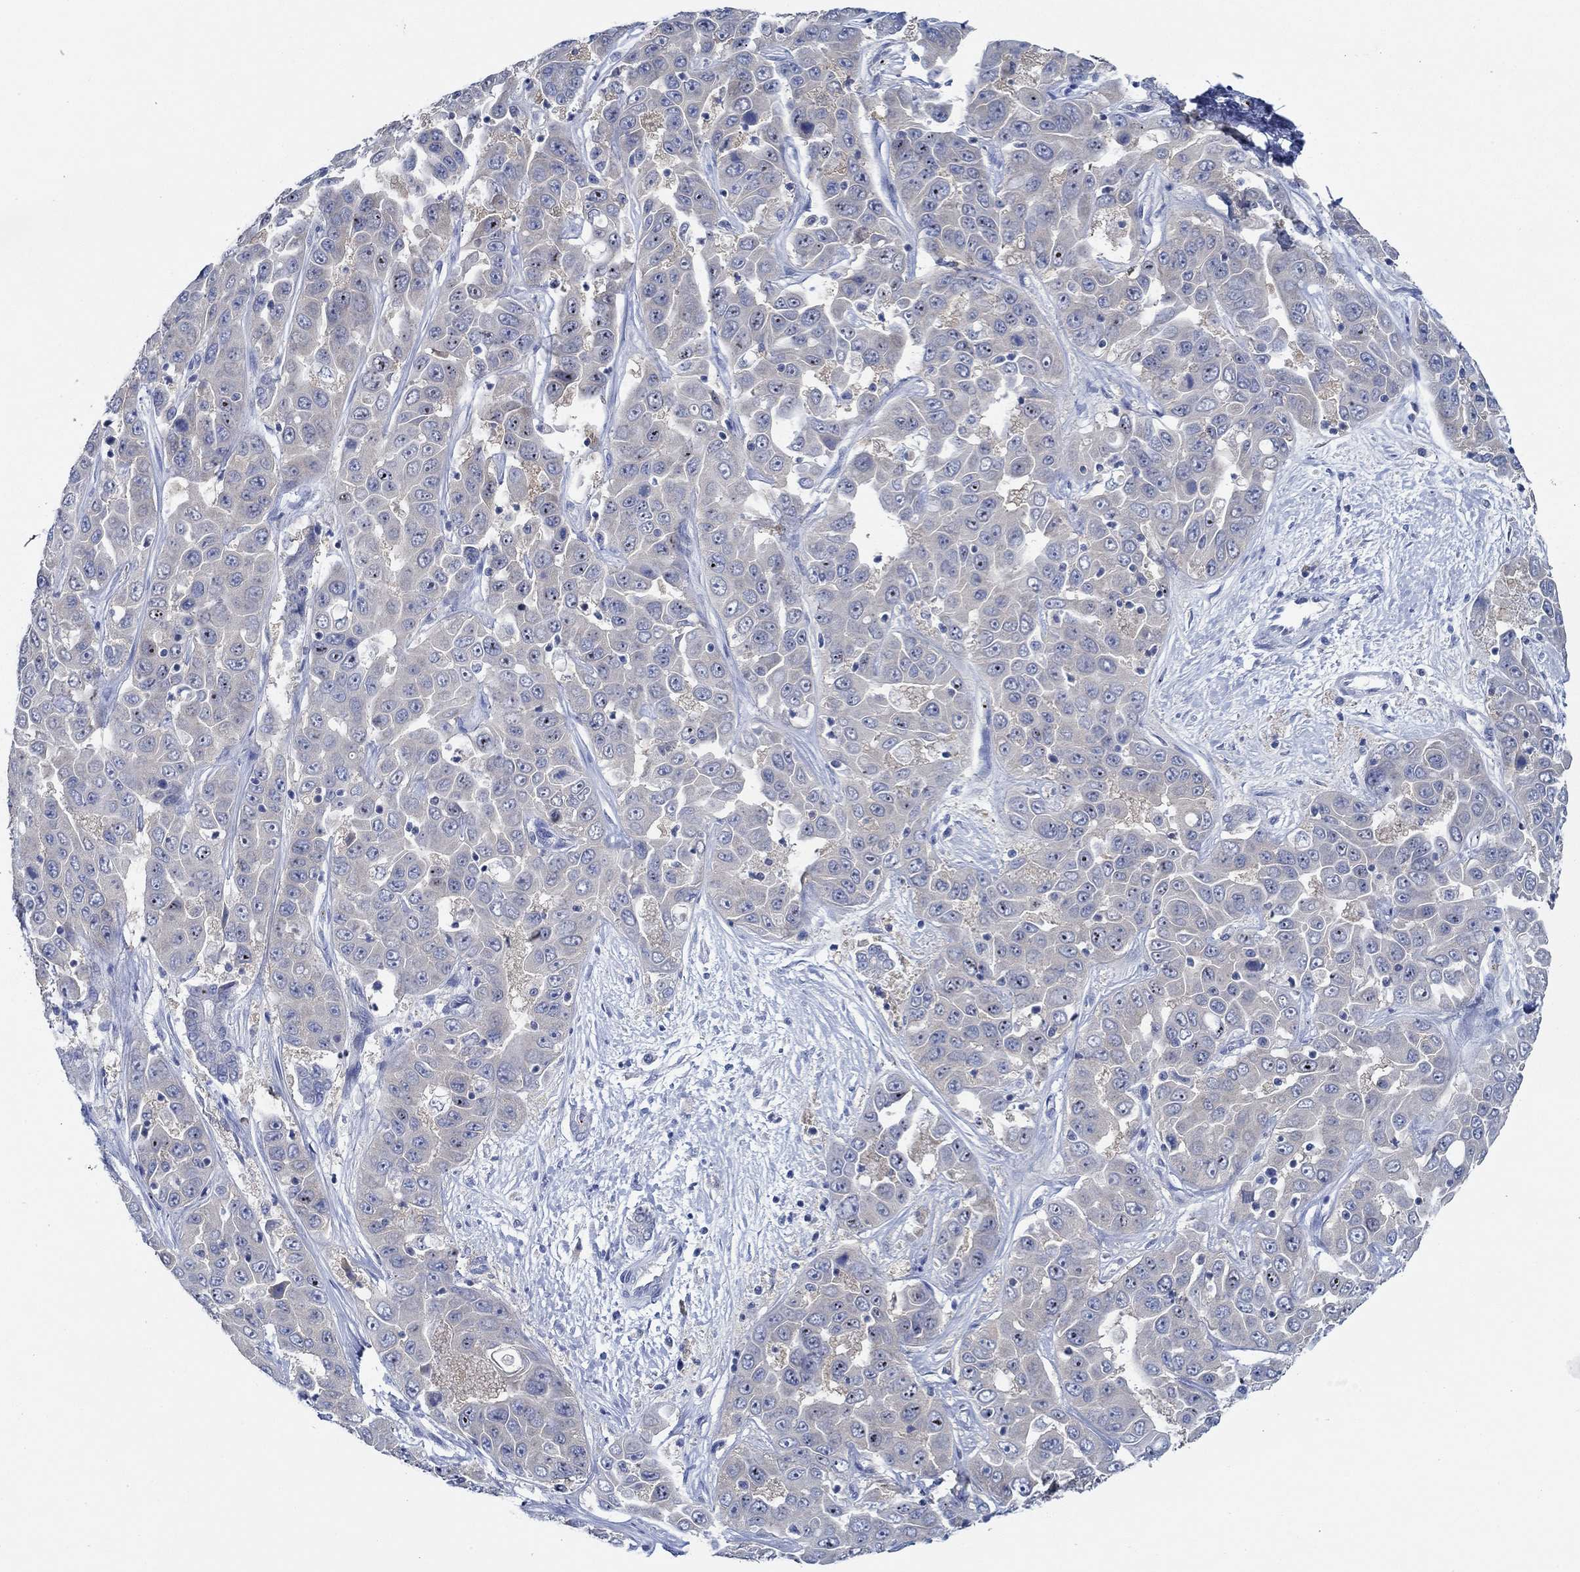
{"staining": {"intensity": "negative", "quantity": "none", "location": "none"}, "tissue": "liver cancer", "cell_type": "Tumor cells", "image_type": "cancer", "snomed": [{"axis": "morphology", "description": "Cholangiocarcinoma"}, {"axis": "topography", "description": "Liver"}], "caption": "DAB immunohistochemical staining of cholangiocarcinoma (liver) demonstrates no significant expression in tumor cells.", "gene": "SLC27A3", "patient": {"sex": "female", "age": 52}}